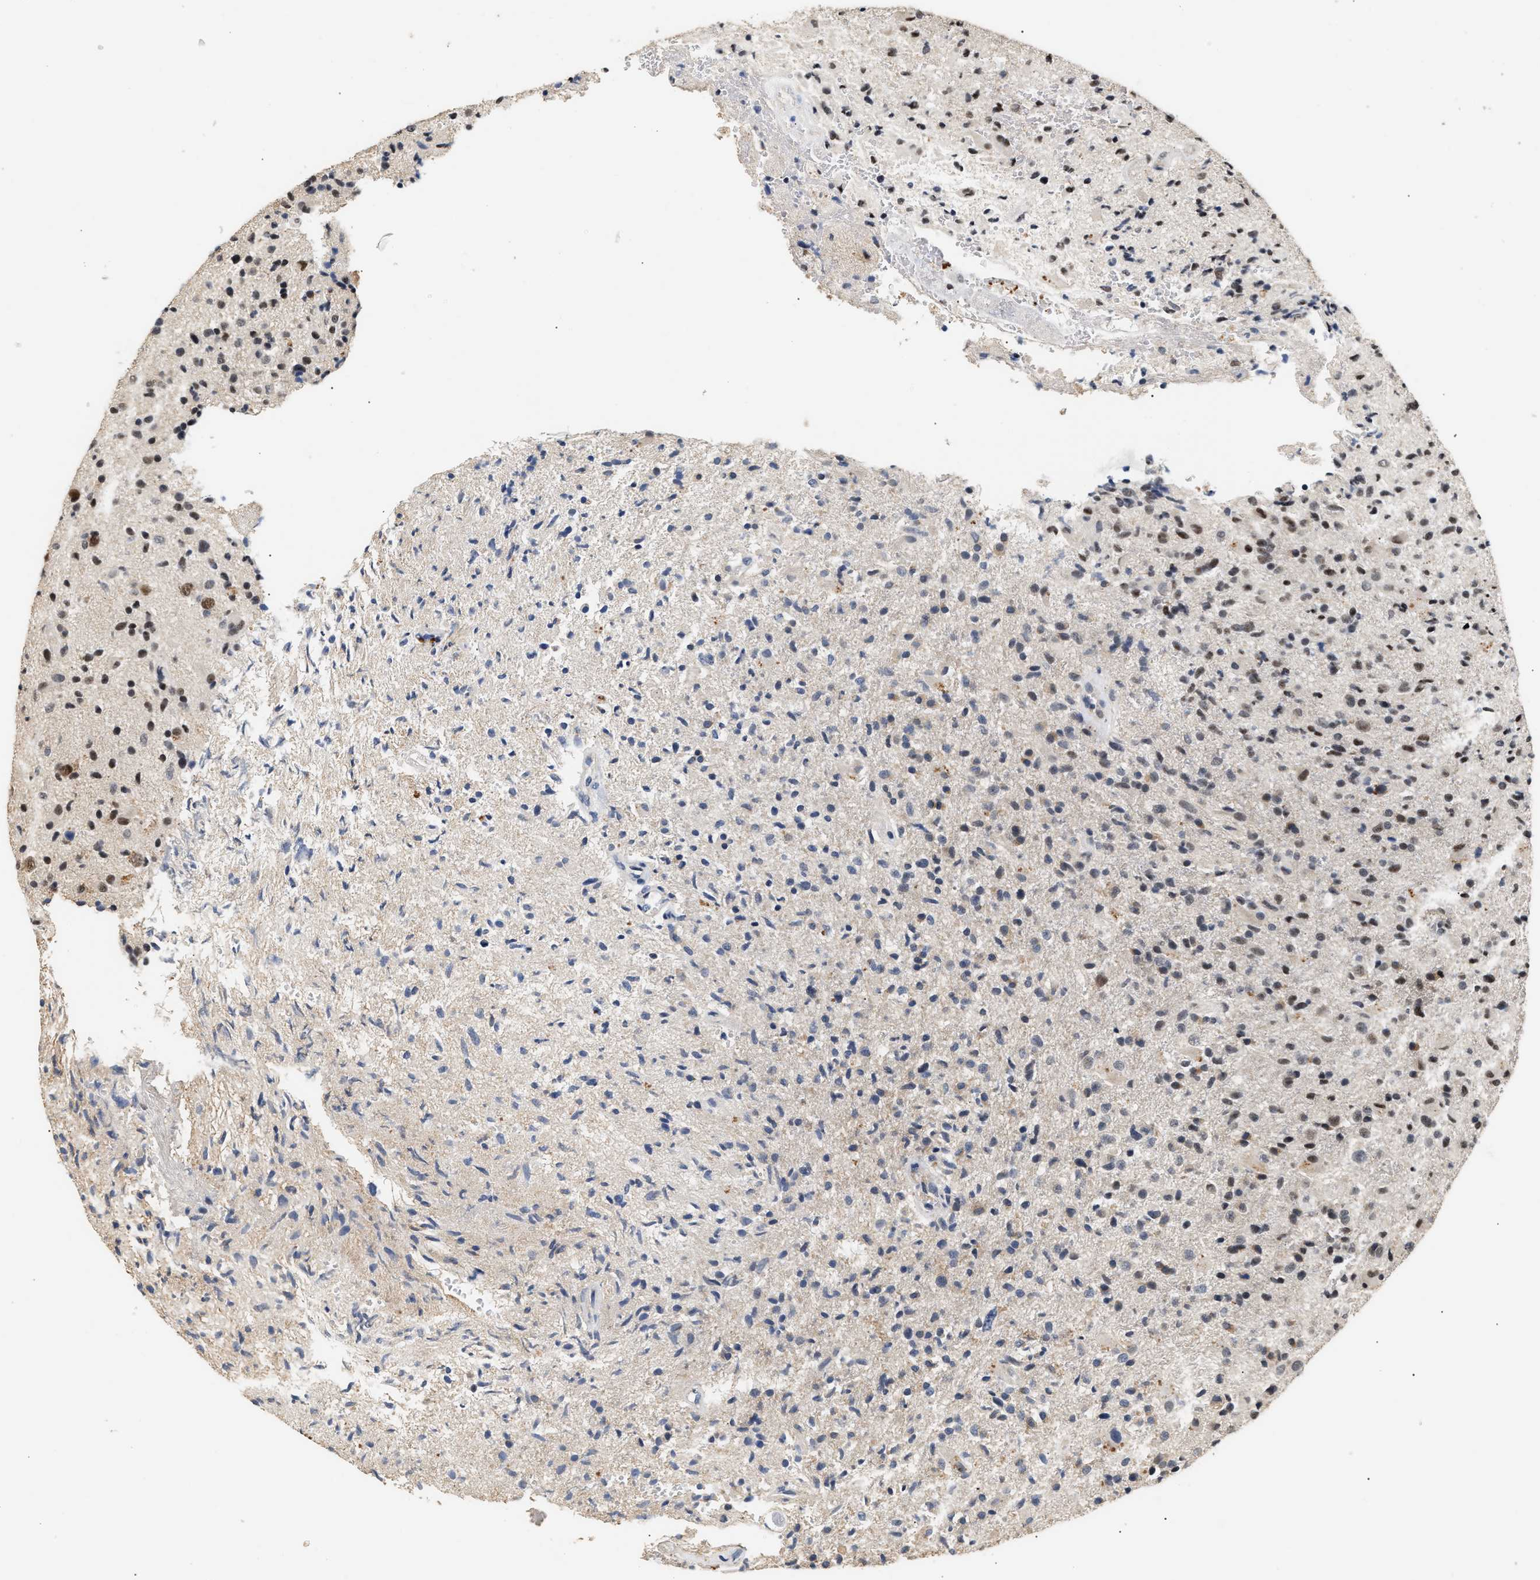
{"staining": {"intensity": "weak", "quantity": "25%-75%", "location": "nuclear"}, "tissue": "glioma", "cell_type": "Tumor cells", "image_type": "cancer", "snomed": [{"axis": "morphology", "description": "Glioma, malignant, High grade"}, {"axis": "topography", "description": "Brain"}], "caption": "Immunohistochemistry of human malignant glioma (high-grade) reveals low levels of weak nuclear staining in about 25%-75% of tumor cells.", "gene": "THOC1", "patient": {"sex": "male", "age": 72}}